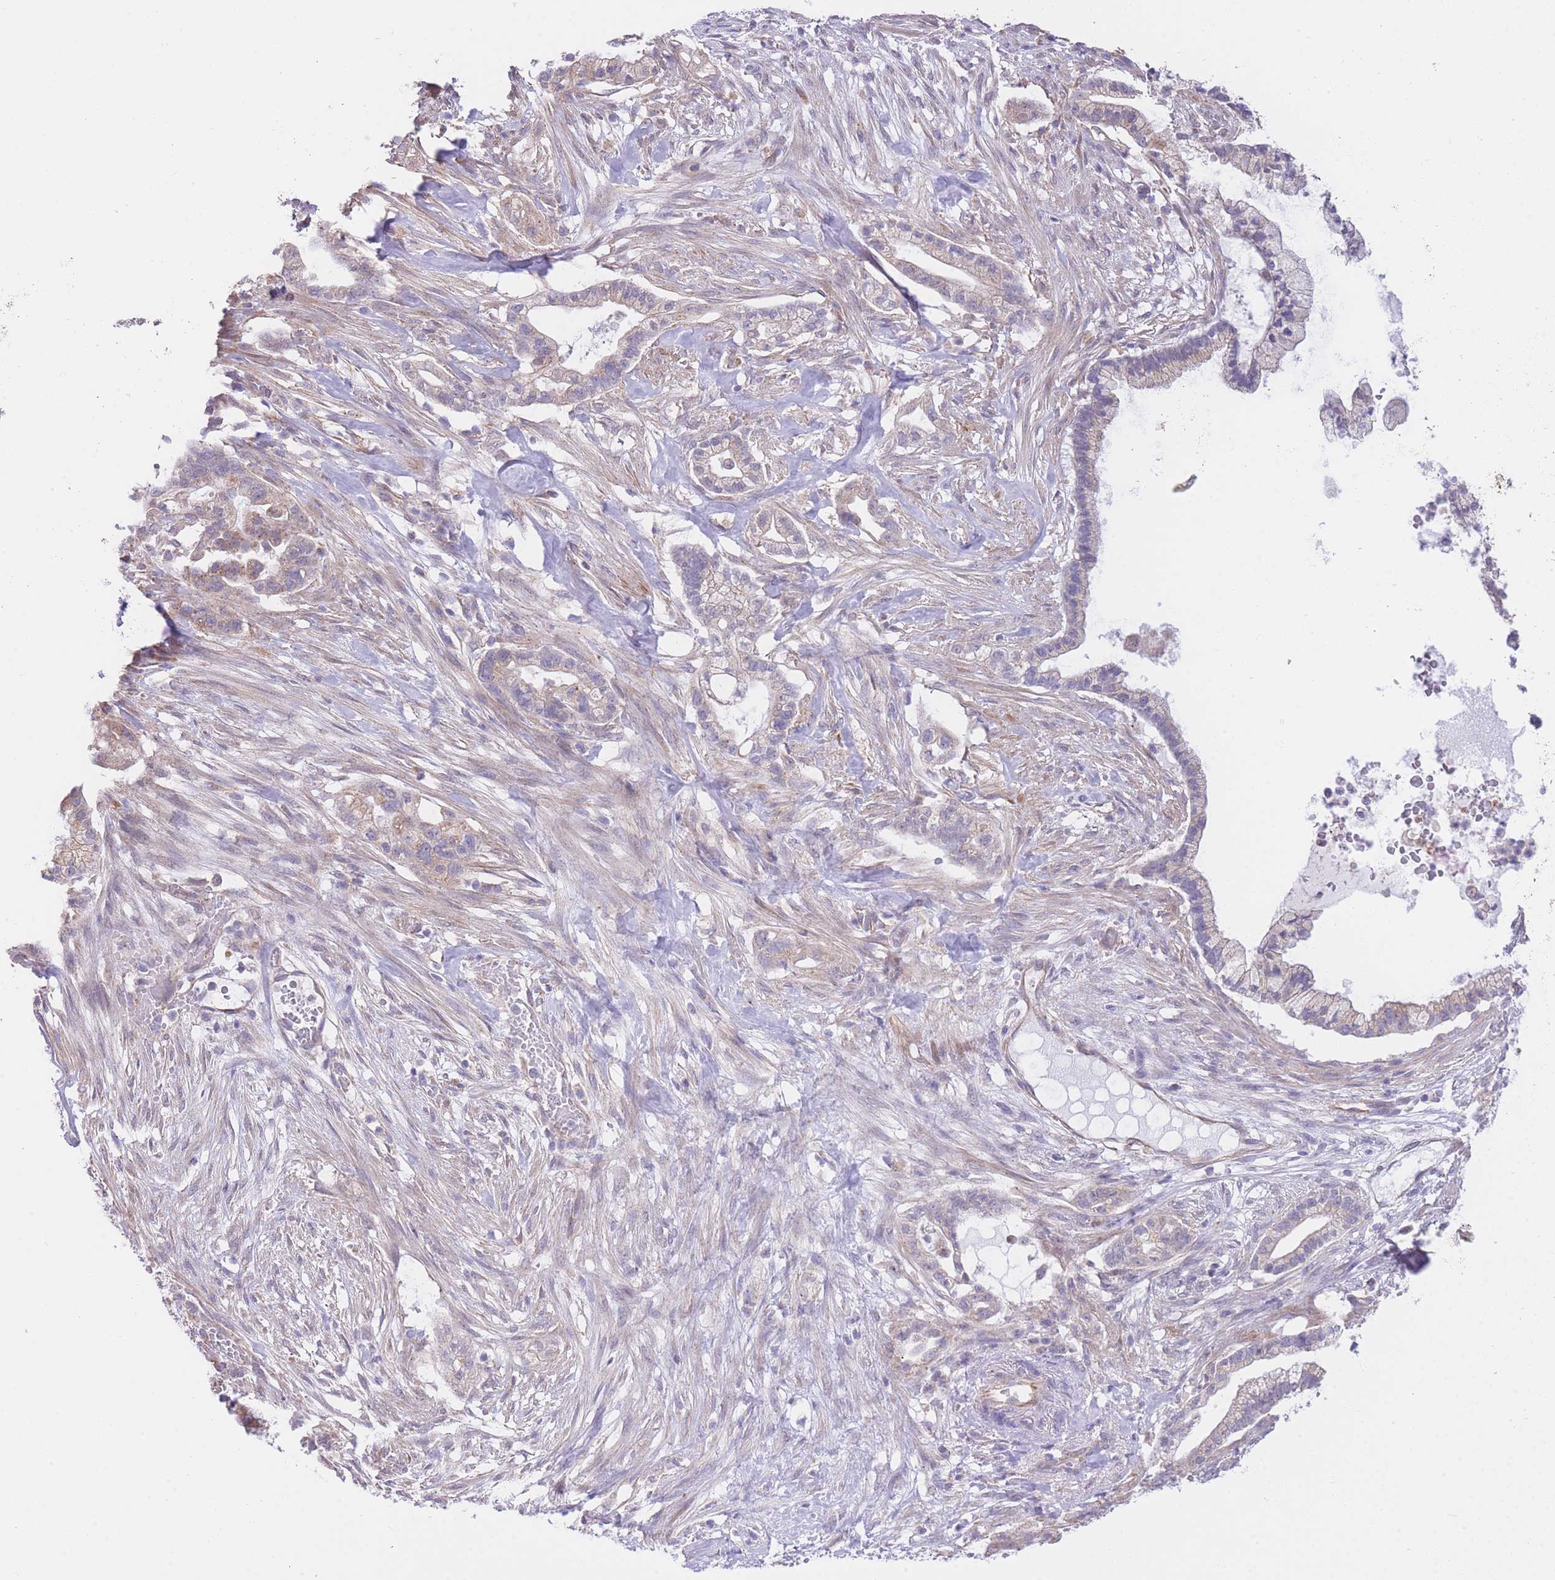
{"staining": {"intensity": "moderate", "quantity": "25%-75%", "location": "cytoplasmic/membranous"}, "tissue": "pancreatic cancer", "cell_type": "Tumor cells", "image_type": "cancer", "snomed": [{"axis": "morphology", "description": "Adenocarcinoma, NOS"}, {"axis": "topography", "description": "Pancreas"}], "caption": "Tumor cells display moderate cytoplasmic/membranous positivity in approximately 25%-75% of cells in pancreatic adenocarcinoma.", "gene": "CTBP1", "patient": {"sex": "male", "age": 44}}